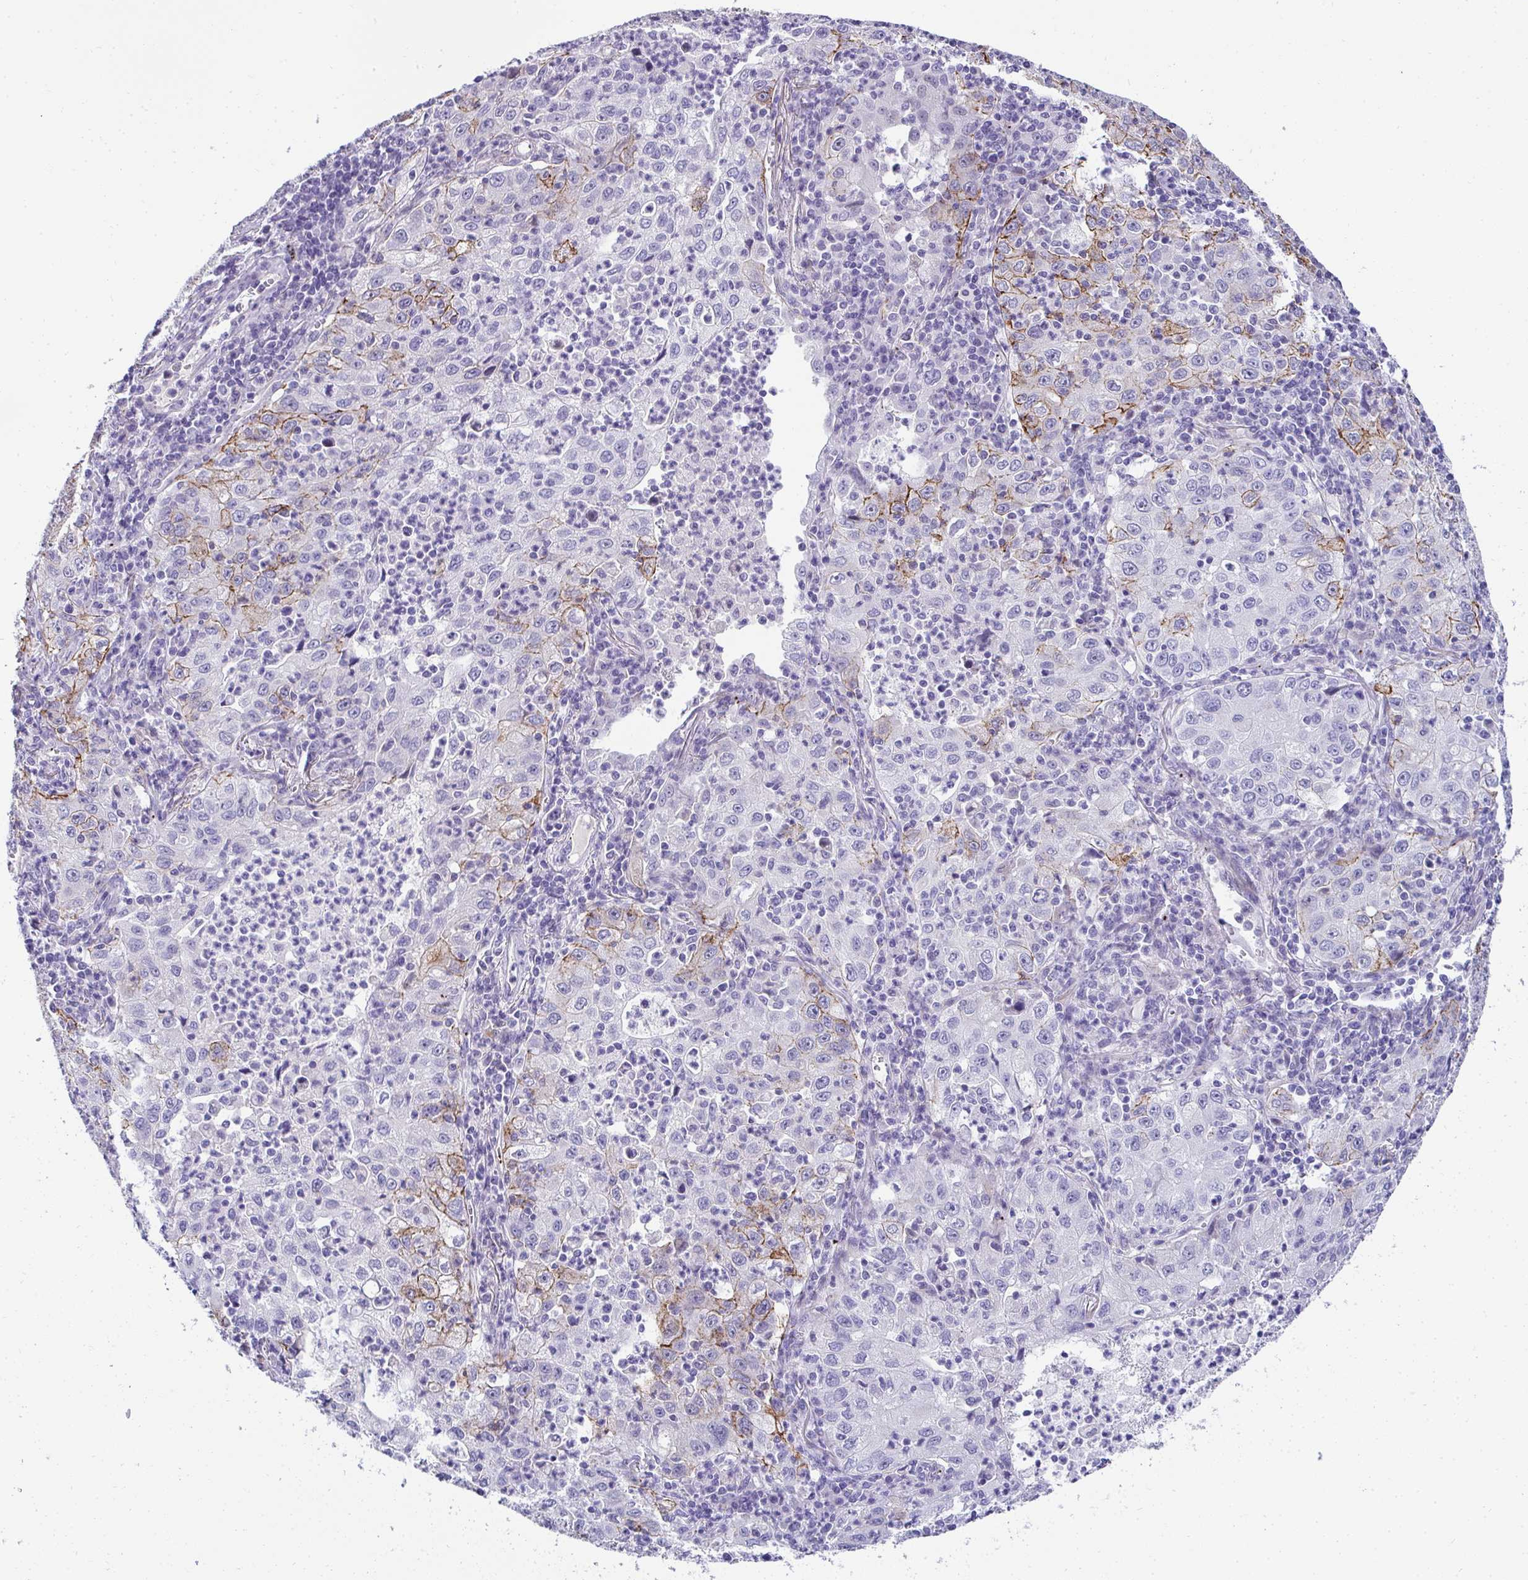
{"staining": {"intensity": "moderate", "quantity": "<25%", "location": "cytoplasmic/membranous"}, "tissue": "lung cancer", "cell_type": "Tumor cells", "image_type": "cancer", "snomed": [{"axis": "morphology", "description": "Squamous cell carcinoma, NOS"}, {"axis": "topography", "description": "Lung"}], "caption": "This is a micrograph of immunohistochemistry (IHC) staining of lung cancer, which shows moderate positivity in the cytoplasmic/membranous of tumor cells.", "gene": "AK5", "patient": {"sex": "male", "age": 71}}